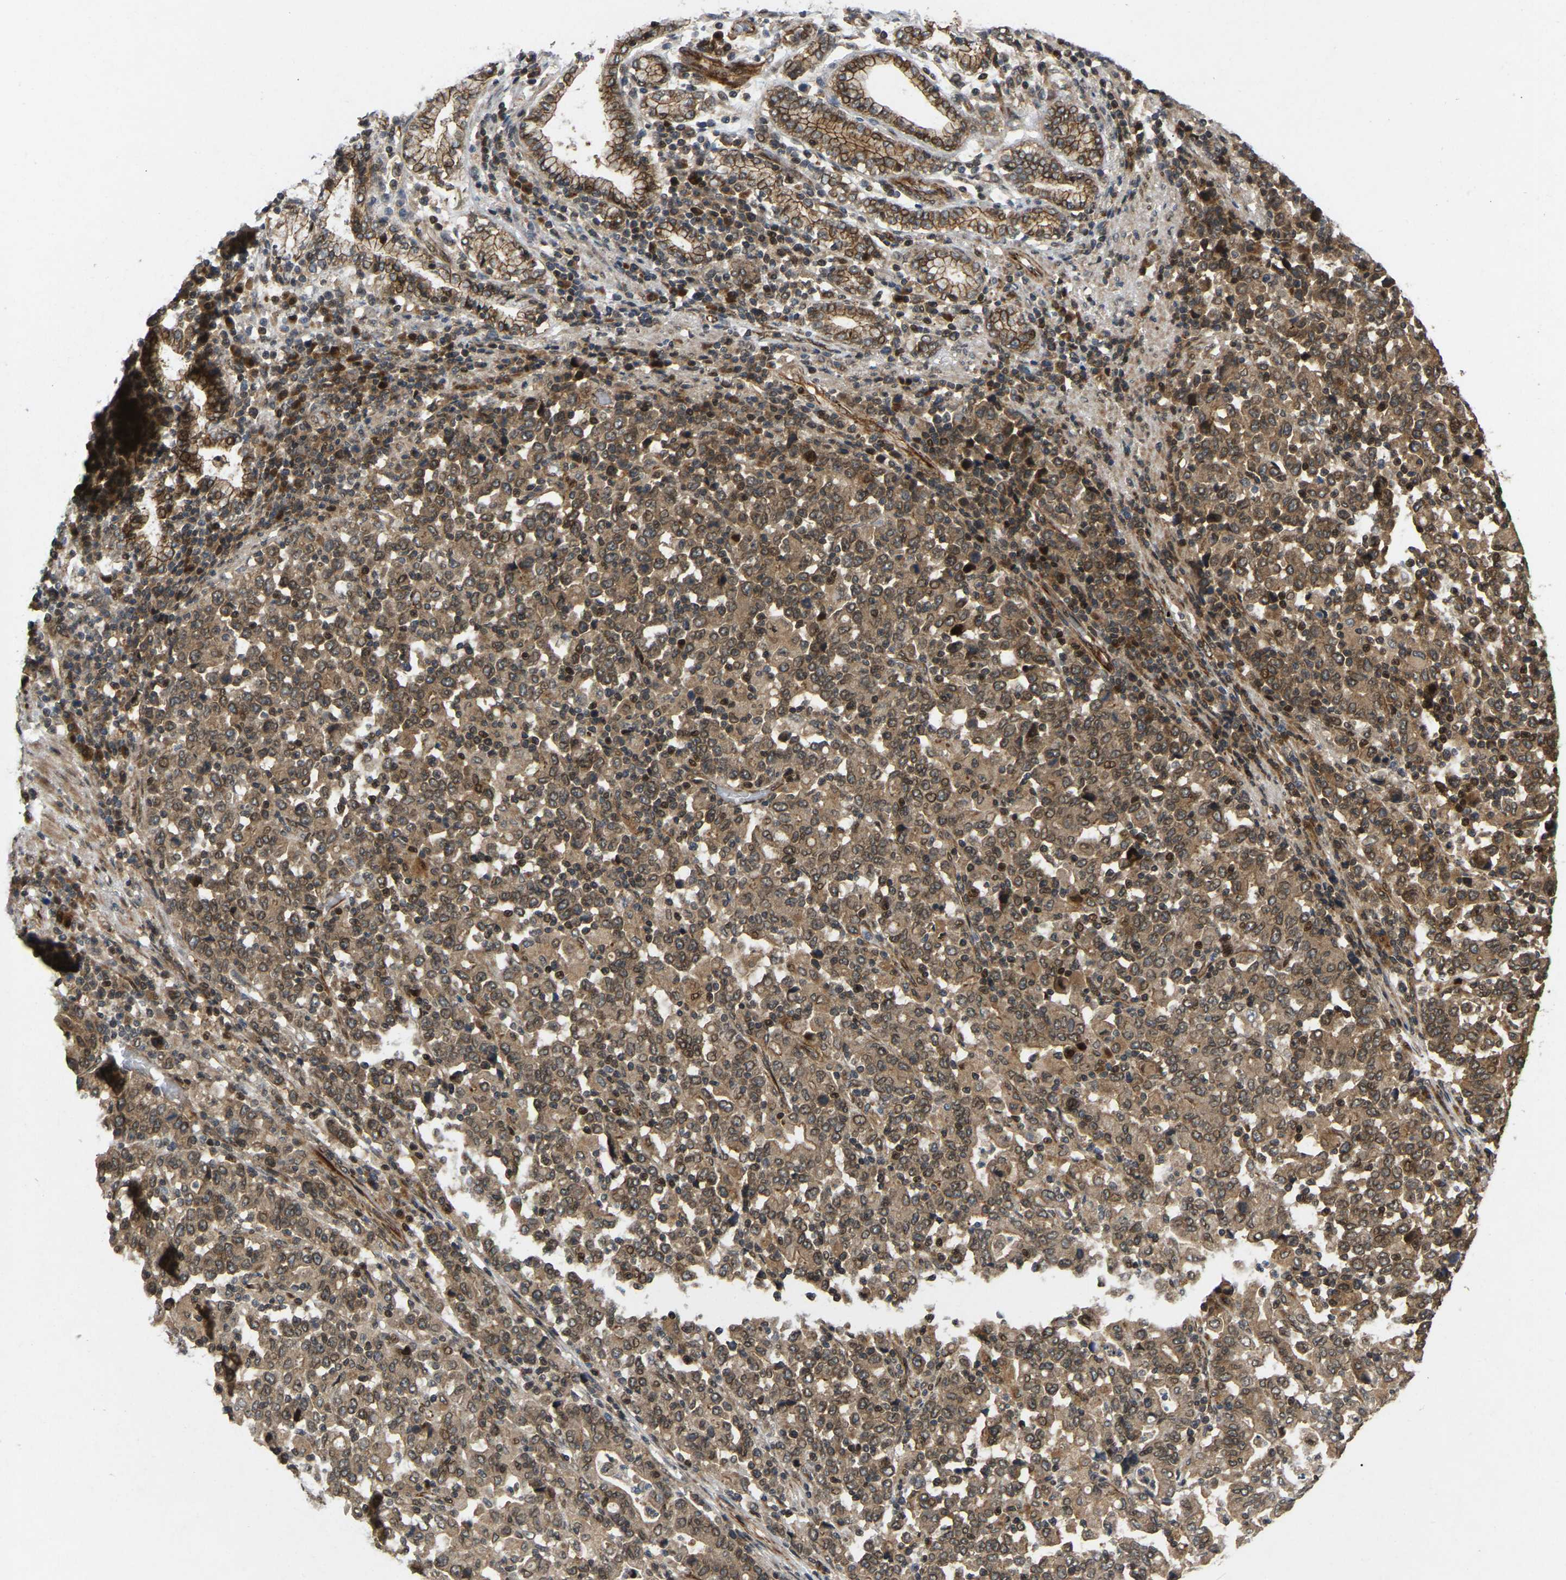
{"staining": {"intensity": "moderate", "quantity": ">75%", "location": "cytoplasmic/membranous,nuclear"}, "tissue": "stomach cancer", "cell_type": "Tumor cells", "image_type": "cancer", "snomed": [{"axis": "morphology", "description": "Adenocarcinoma, NOS"}, {"axis": "topography", "description": "Stomach, upper"}], "caption": "An immunohistochemistry (IHC) micrograph of neoplastic tissue is shown. Protein staining in brown labels moderate cytoplasmic/membranous and nuclear positivity in stomach cancer (adenocarcinoma) within tumor cells.", "gene": "KIAA1549", "patient": {"sex": "male", "age": 69}}